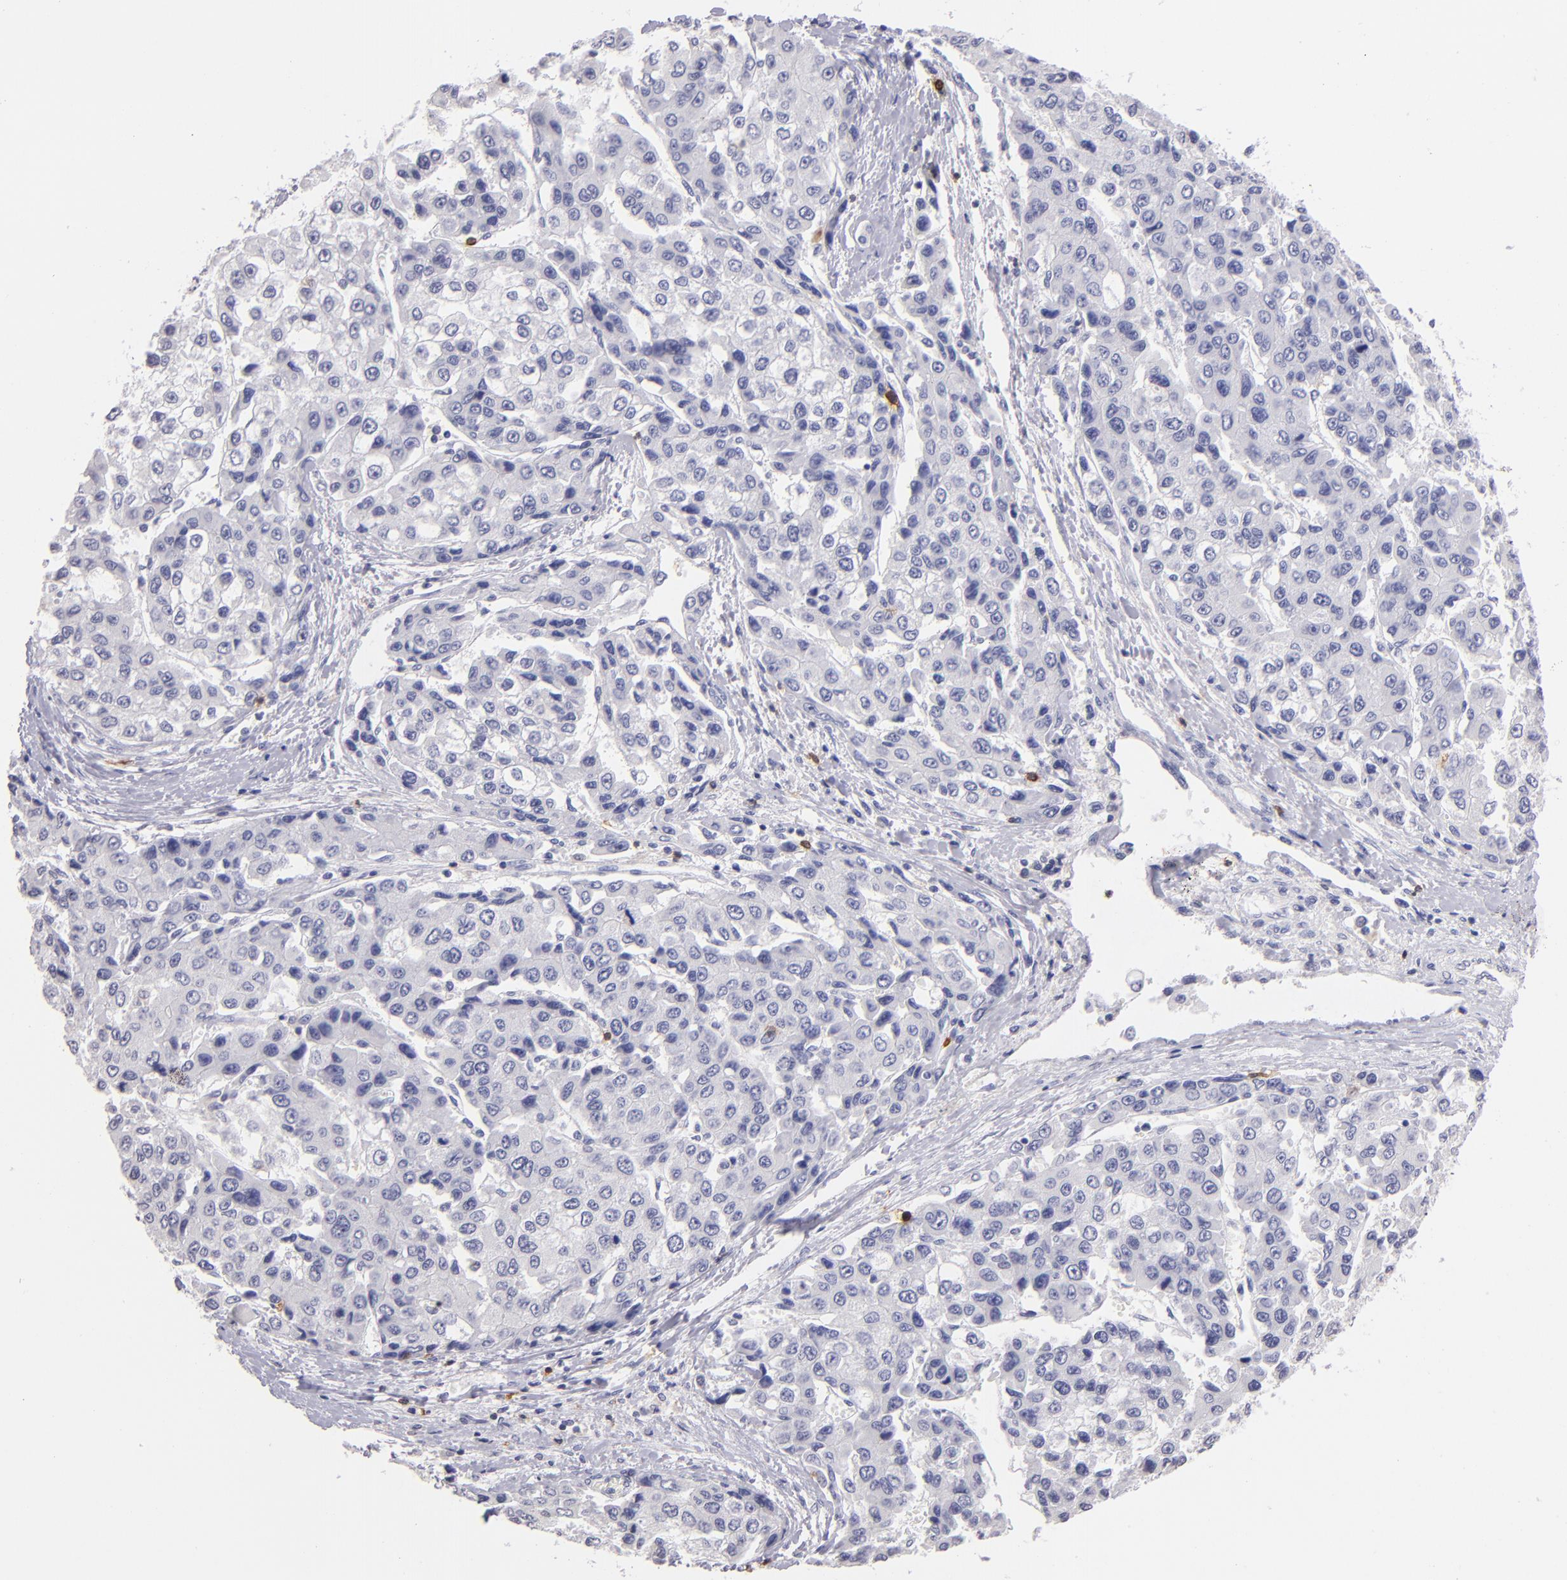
{"staining": {"intensity": "negative", "quantity": "none", "location": "none"}, "tissue": "liver cancer", "cell_type": "Tumor cells", "image_type": "cancer", "snomed": [{"axis": "morphology", "description": "Carcinoma, Hepatocellular, NOS"}, {"axis": "topography", "description": "Liver"}], "caption": "Immunohistochemistry micrograph of neoplastic tissue: liver hepatocellular carcinoma stained with DAB displays no significant protein positivity in tumor cells. (Stains: DAB (3,3'-diaminobenzidine) immunohistochemistry (IHC) with hematoxylin counter stain, Microscopy: brightfield microscopy at high magnification).", "gene": "IL2RA", "patient": {"sex": "female", "age": 66}}